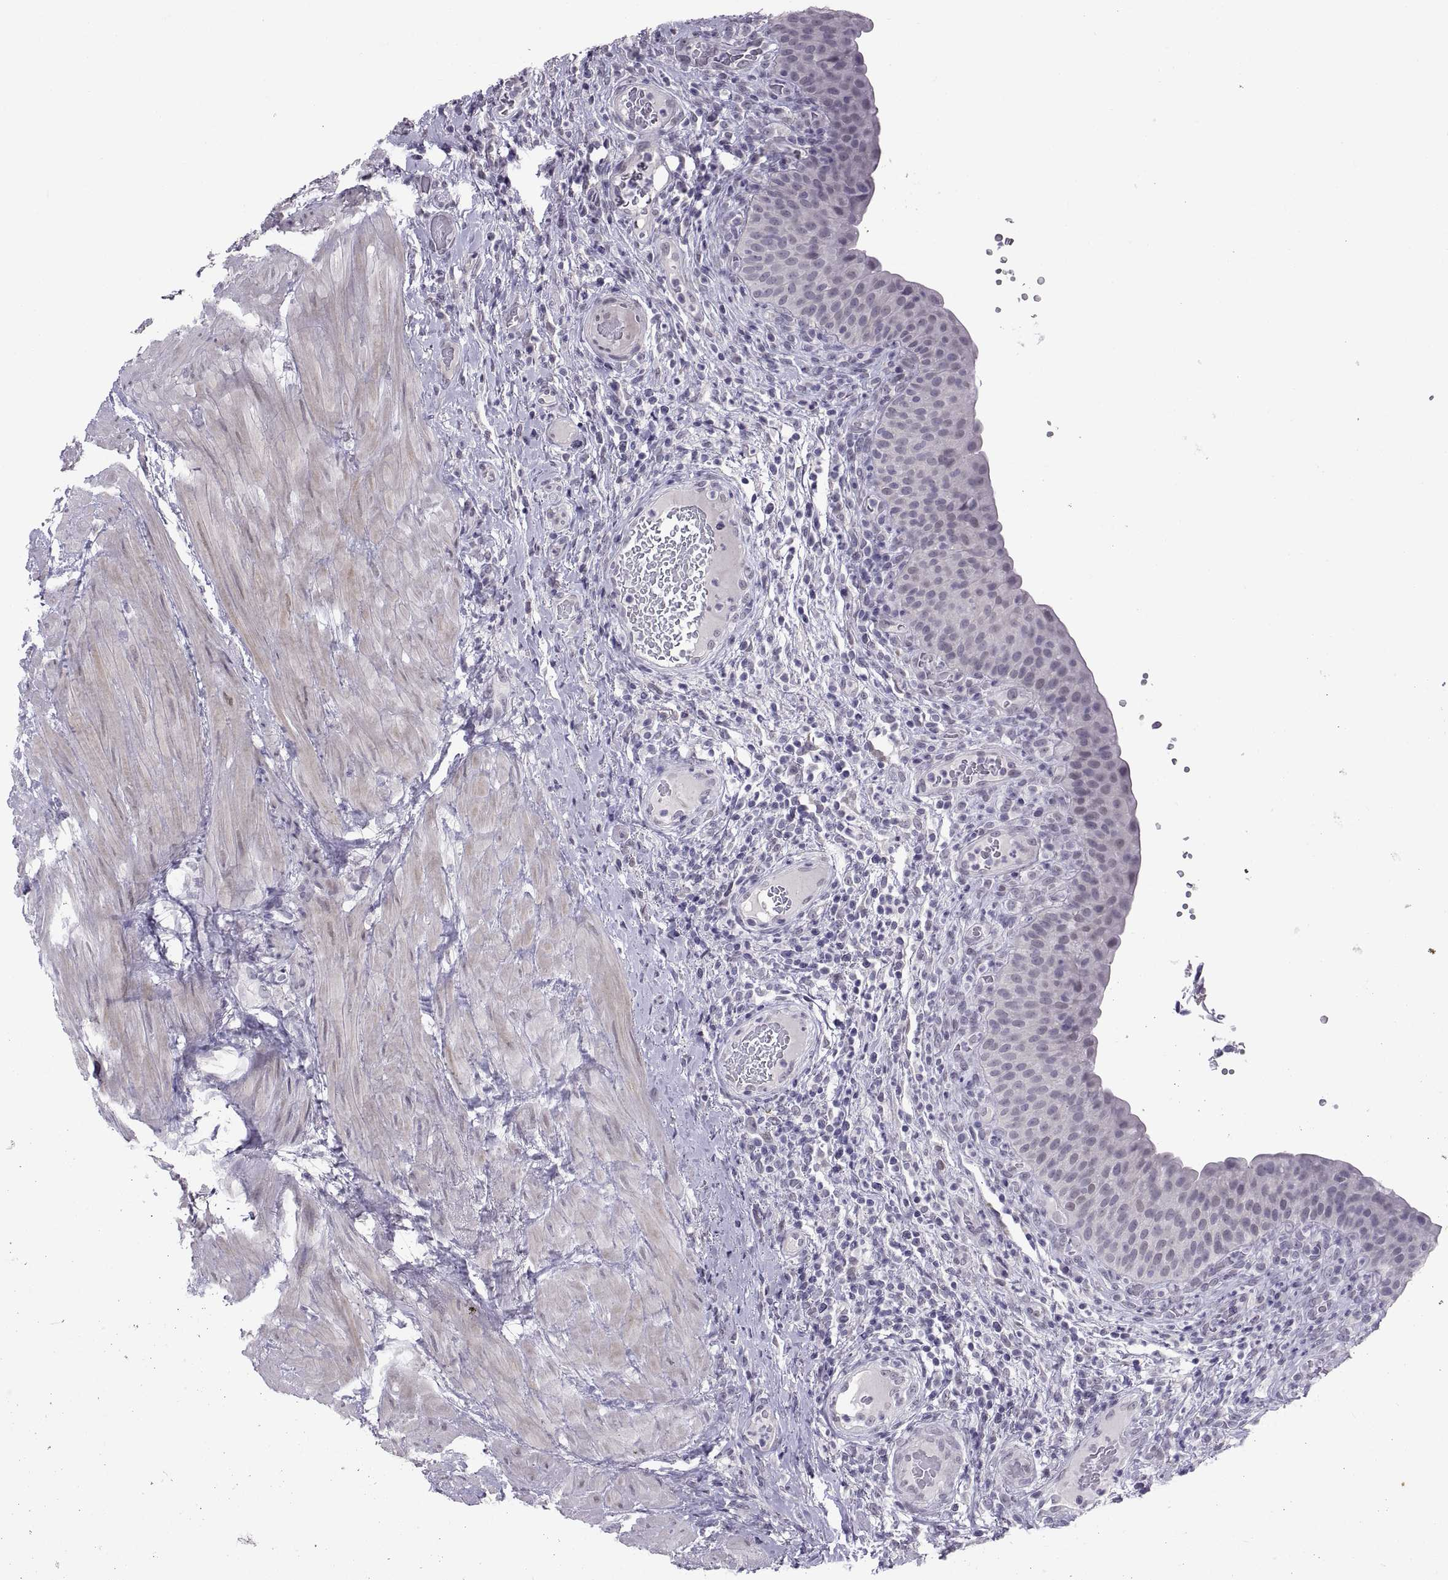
{"staining": {"intensity": "negative", "quantity": "none", "location": "none"}, "tissue": "urinary bladder", "cell_type": "Urothelial cells", "image_type": "normal", "snomed": [{"axis": "morphology", "description": "Normal tissue, NOS"}, {"axis": "topography", "description": "Urinary bladder"}], "caption": "This photomicrograph is of benign urinary bladder stained with IHC to label a protein in brown with the nuclei are counter-stained blue. There is no positivity in urothelial cells. (DAB (3,3'-diaminobenzidine) immunohistochemistry, high magnification).", "gene": "KRT77", "patient": {"sex": "male", "age": 66}}